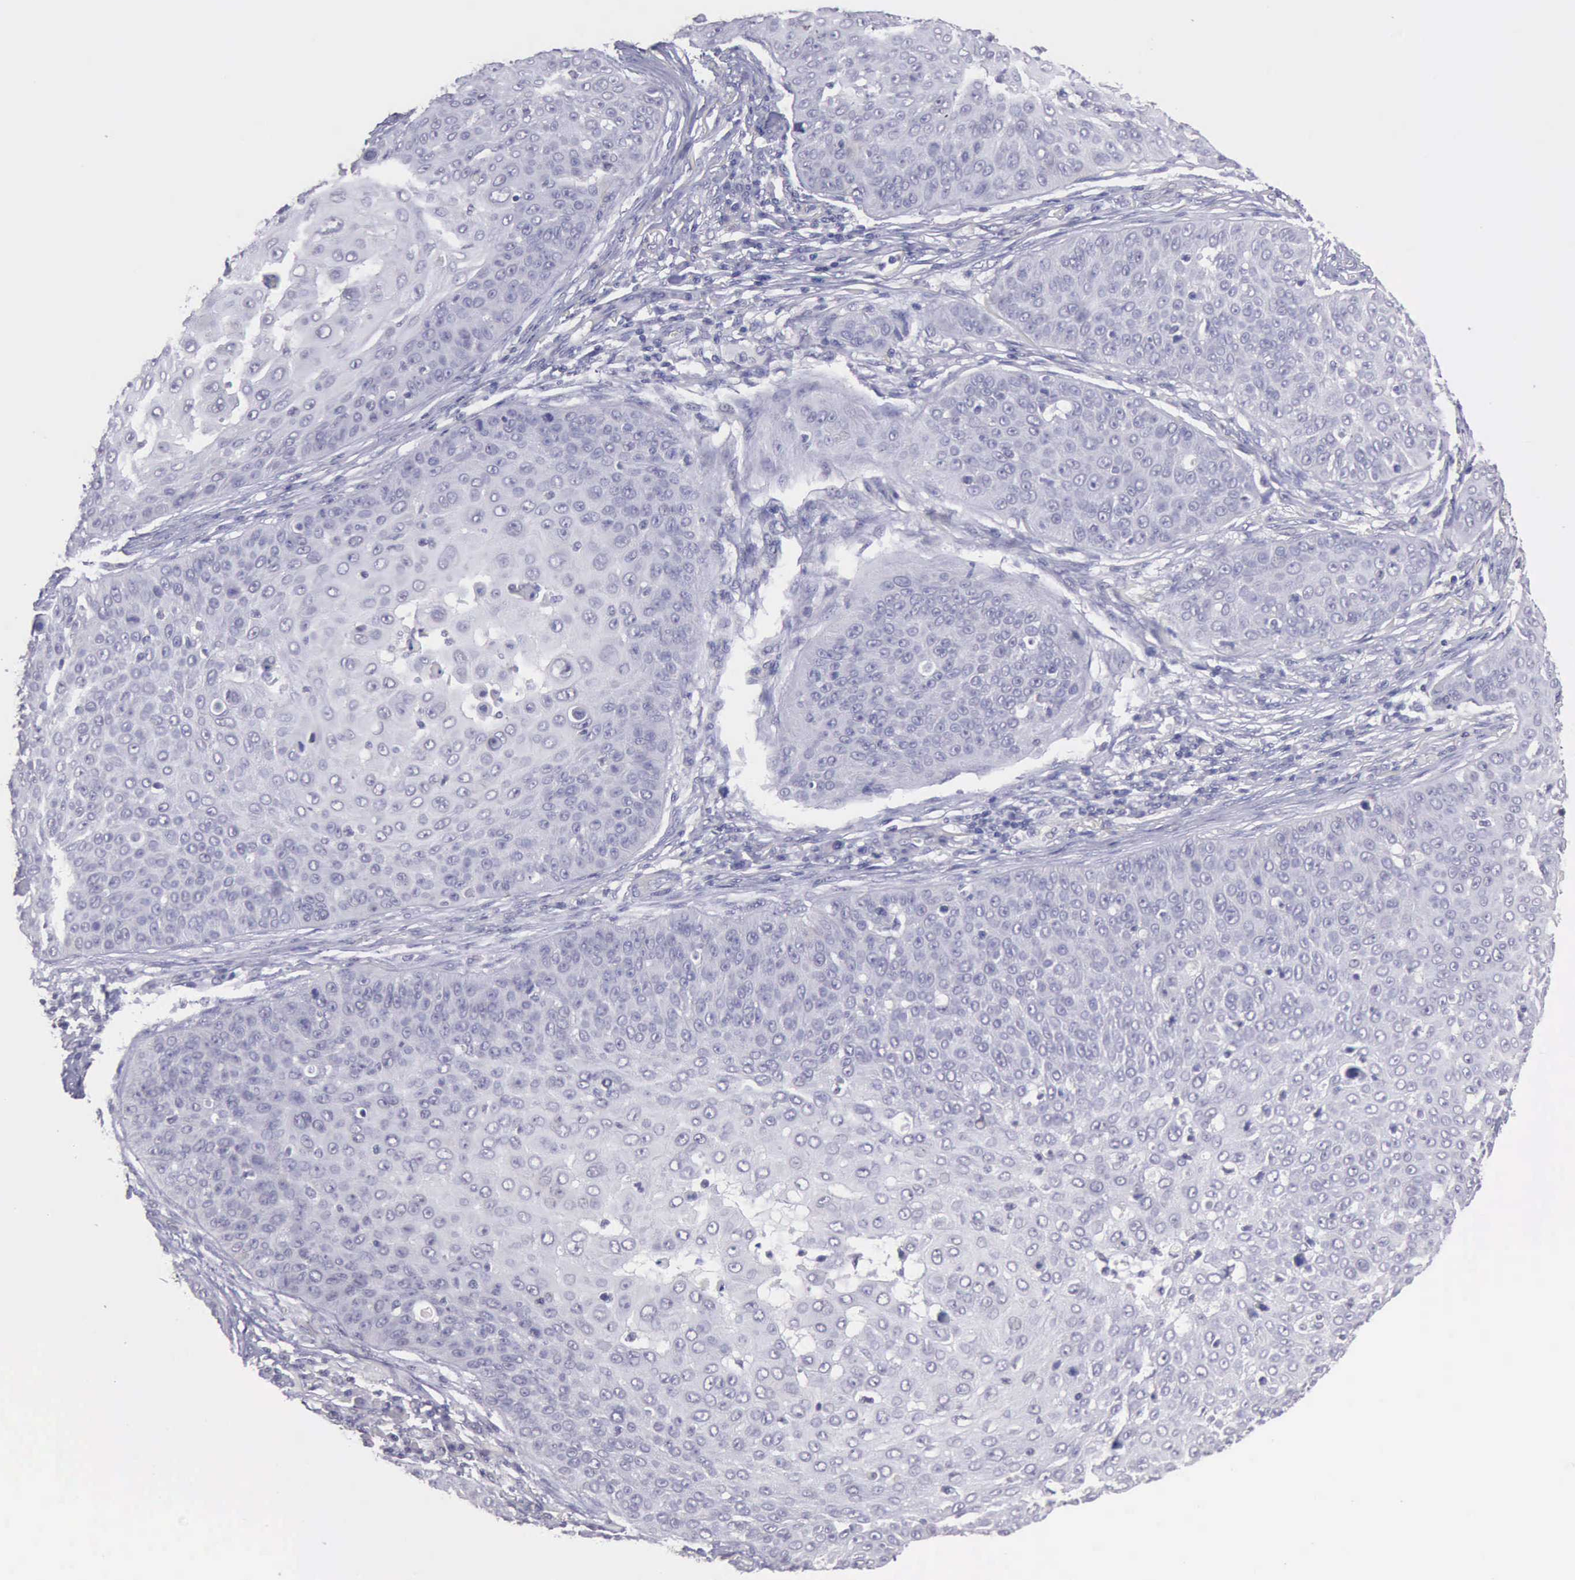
{"staining": {"intensity": "negative", "quantity": "none", "location": "none"}, "tissue": "skin cancer", "cell_type": "Tumor cells", "image_type": "cancer", "snomed": [{"axis": "morphology", "description": "Squamous cell carcinoma, NOS"}, {"axis": "topography", "description": "Skin"}], "caption": "Skin squamous cell carcinoma was stained to show a protein in brown. There is no significant positivity in tumor cells.", "gene": "KCND1", "patient": {"sex": "male", "age": 82}}